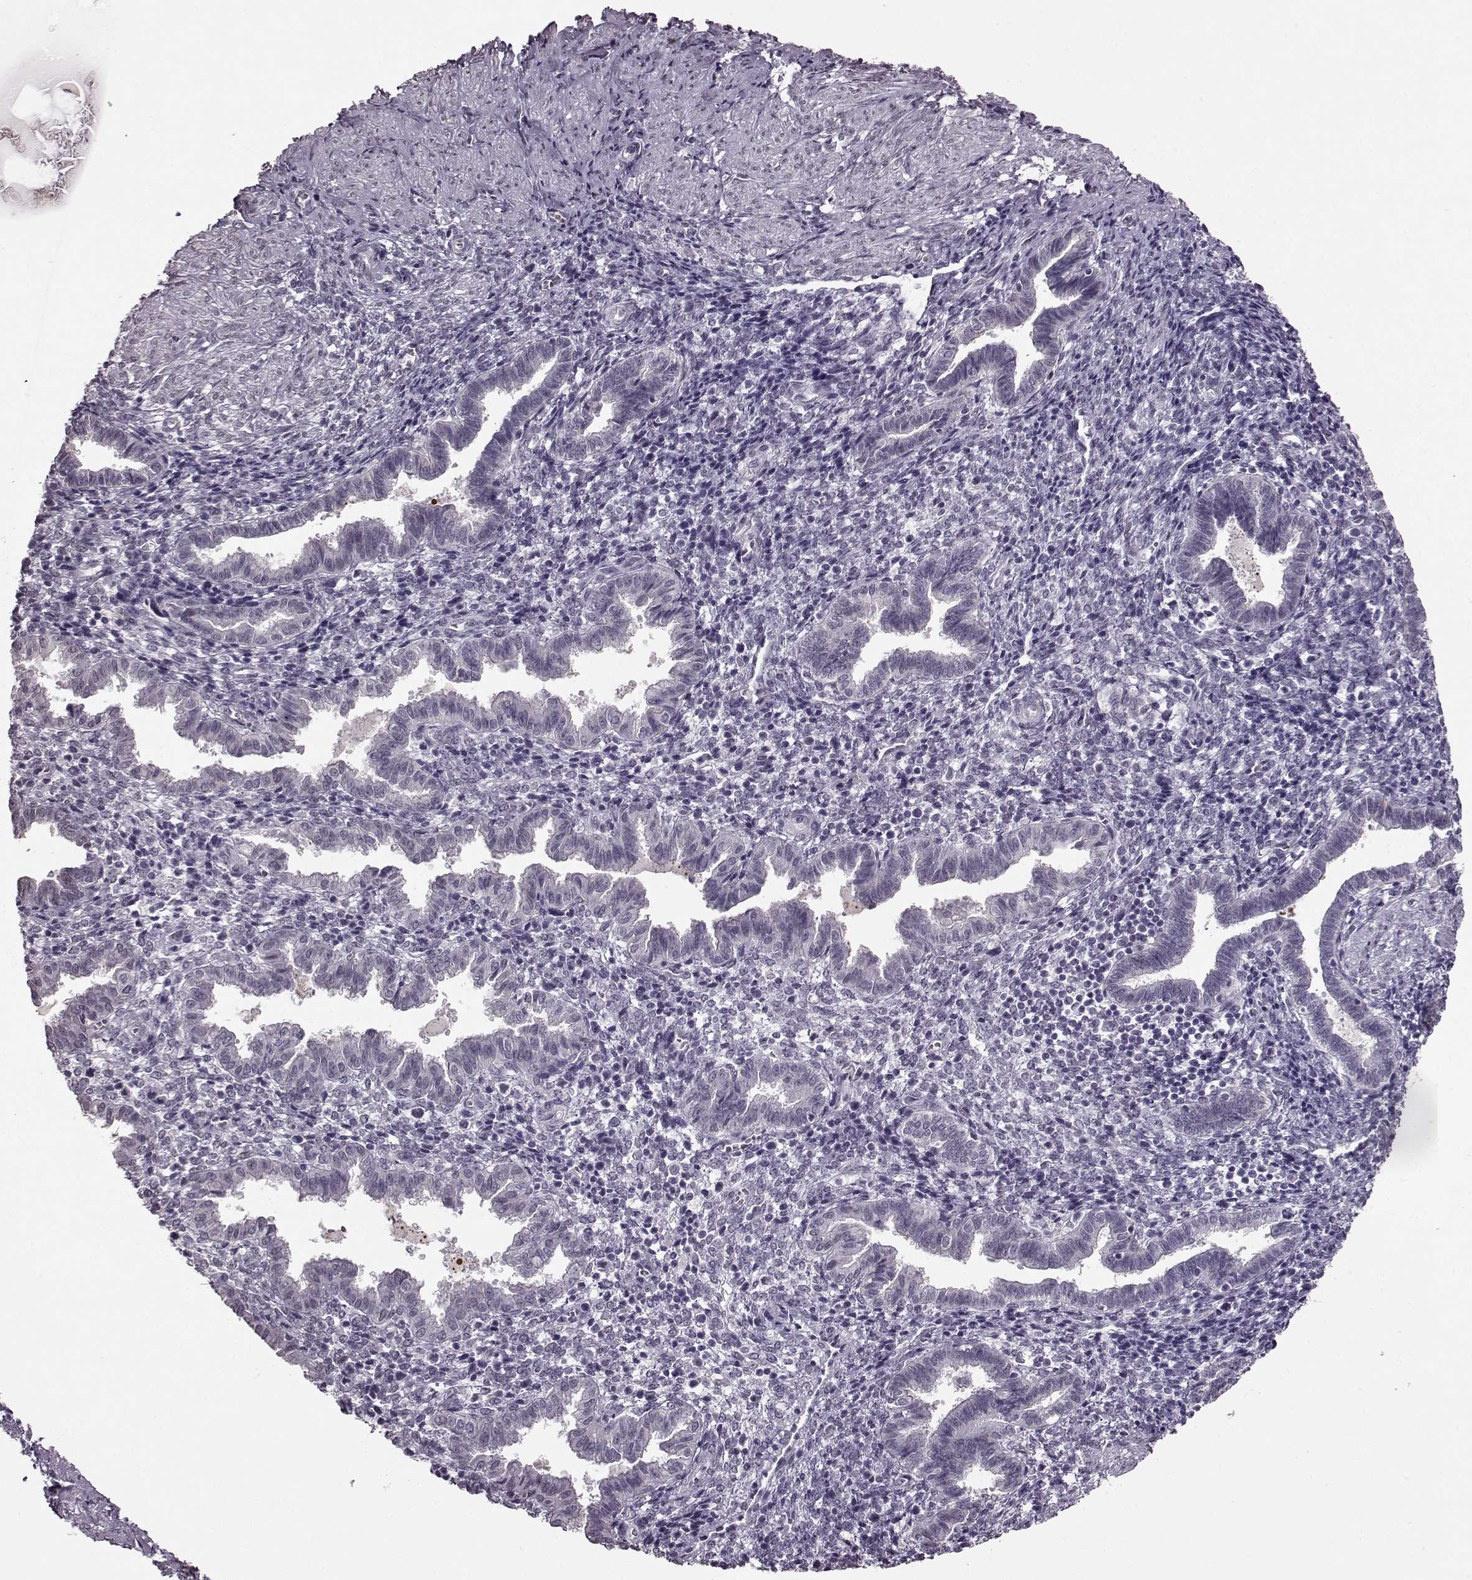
{"staining": {"intensity": "negative", "quantity": "none", "location": "none"}, "tissue": "endometrium", "cell_type": "Cells in endometrial stroma", "image_type": "normal", "snomed": [{"axis": "morphology", "description": "Normal tissue, NOS"}, {"axis": "topography", "description": "Endometrium"}], "caption": "High magnification brightfield microscopy of benign endometrium stained with DAB (brown) and counterstained with hematoxylin (blue): cells in endometrial stroma show no significant expression. (DAB (3,3'-diaminobenzidine) IHC with hematoxylin counter stain).", "gene": "STX1A", "patient": {"sex": "female", "age": 37}}